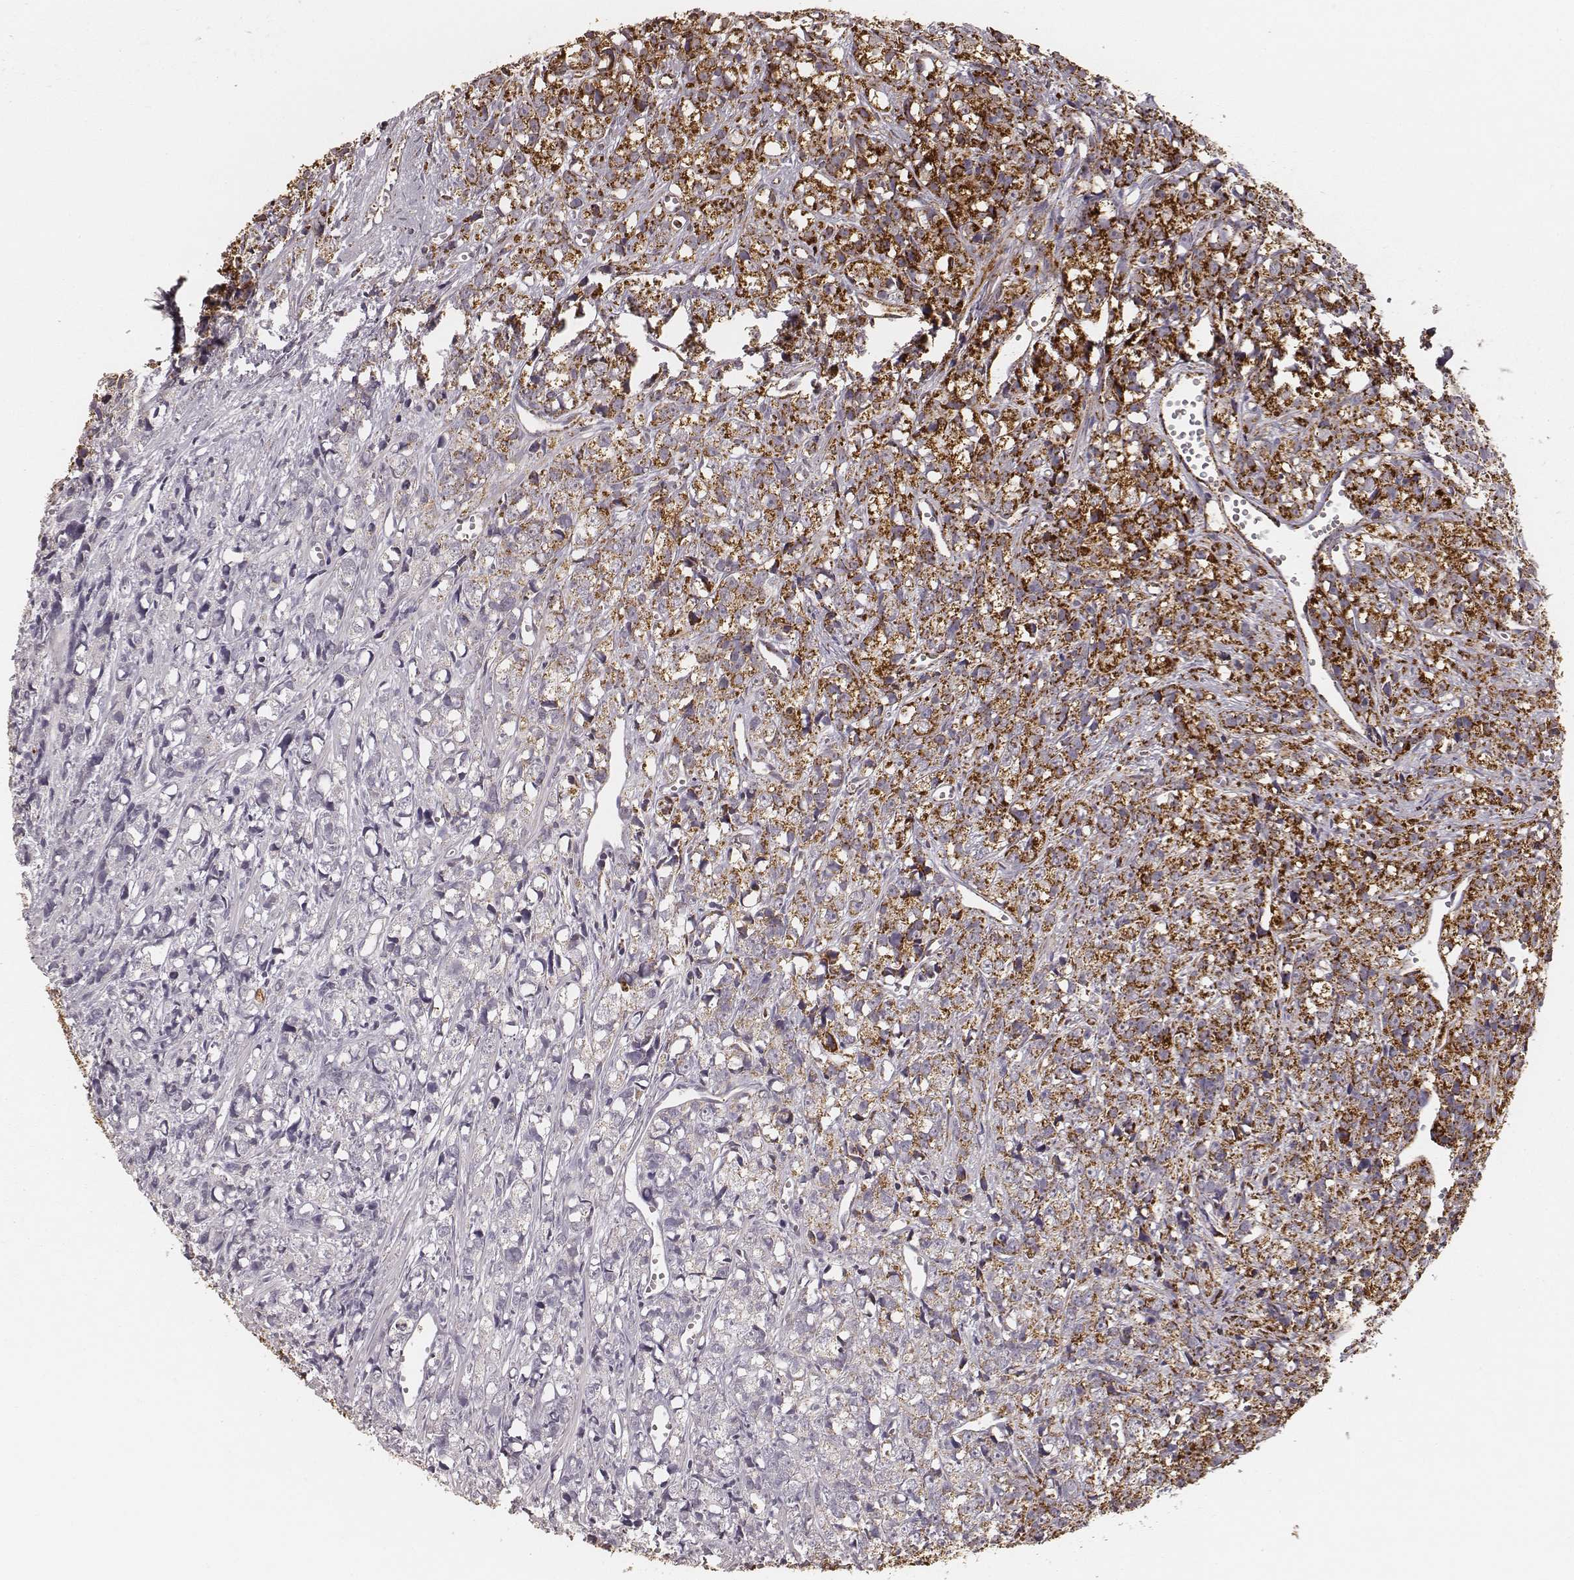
{"staining": {"intensity": "strong", "quantity": ">75%", "location": "cytoplasmic/membranous"}, "tissue": "prostate cancer", "cell_type": "Tumor cells", "image_type": "cancer", "snomed": [{"axis": "morphology", "description": "Adenocarcinoma, High grade"}, {"axis": "topography", "description": "Prostate"}], "caption": "Immunohistochemical staining of human prostate adenocarcinoma (high-grade) shows high levels of strong cytoplasmic/membranous protein staining in about >75% of tumor cells.", "gene": "CS", "patient": {"sex": "male", "age": 77}}